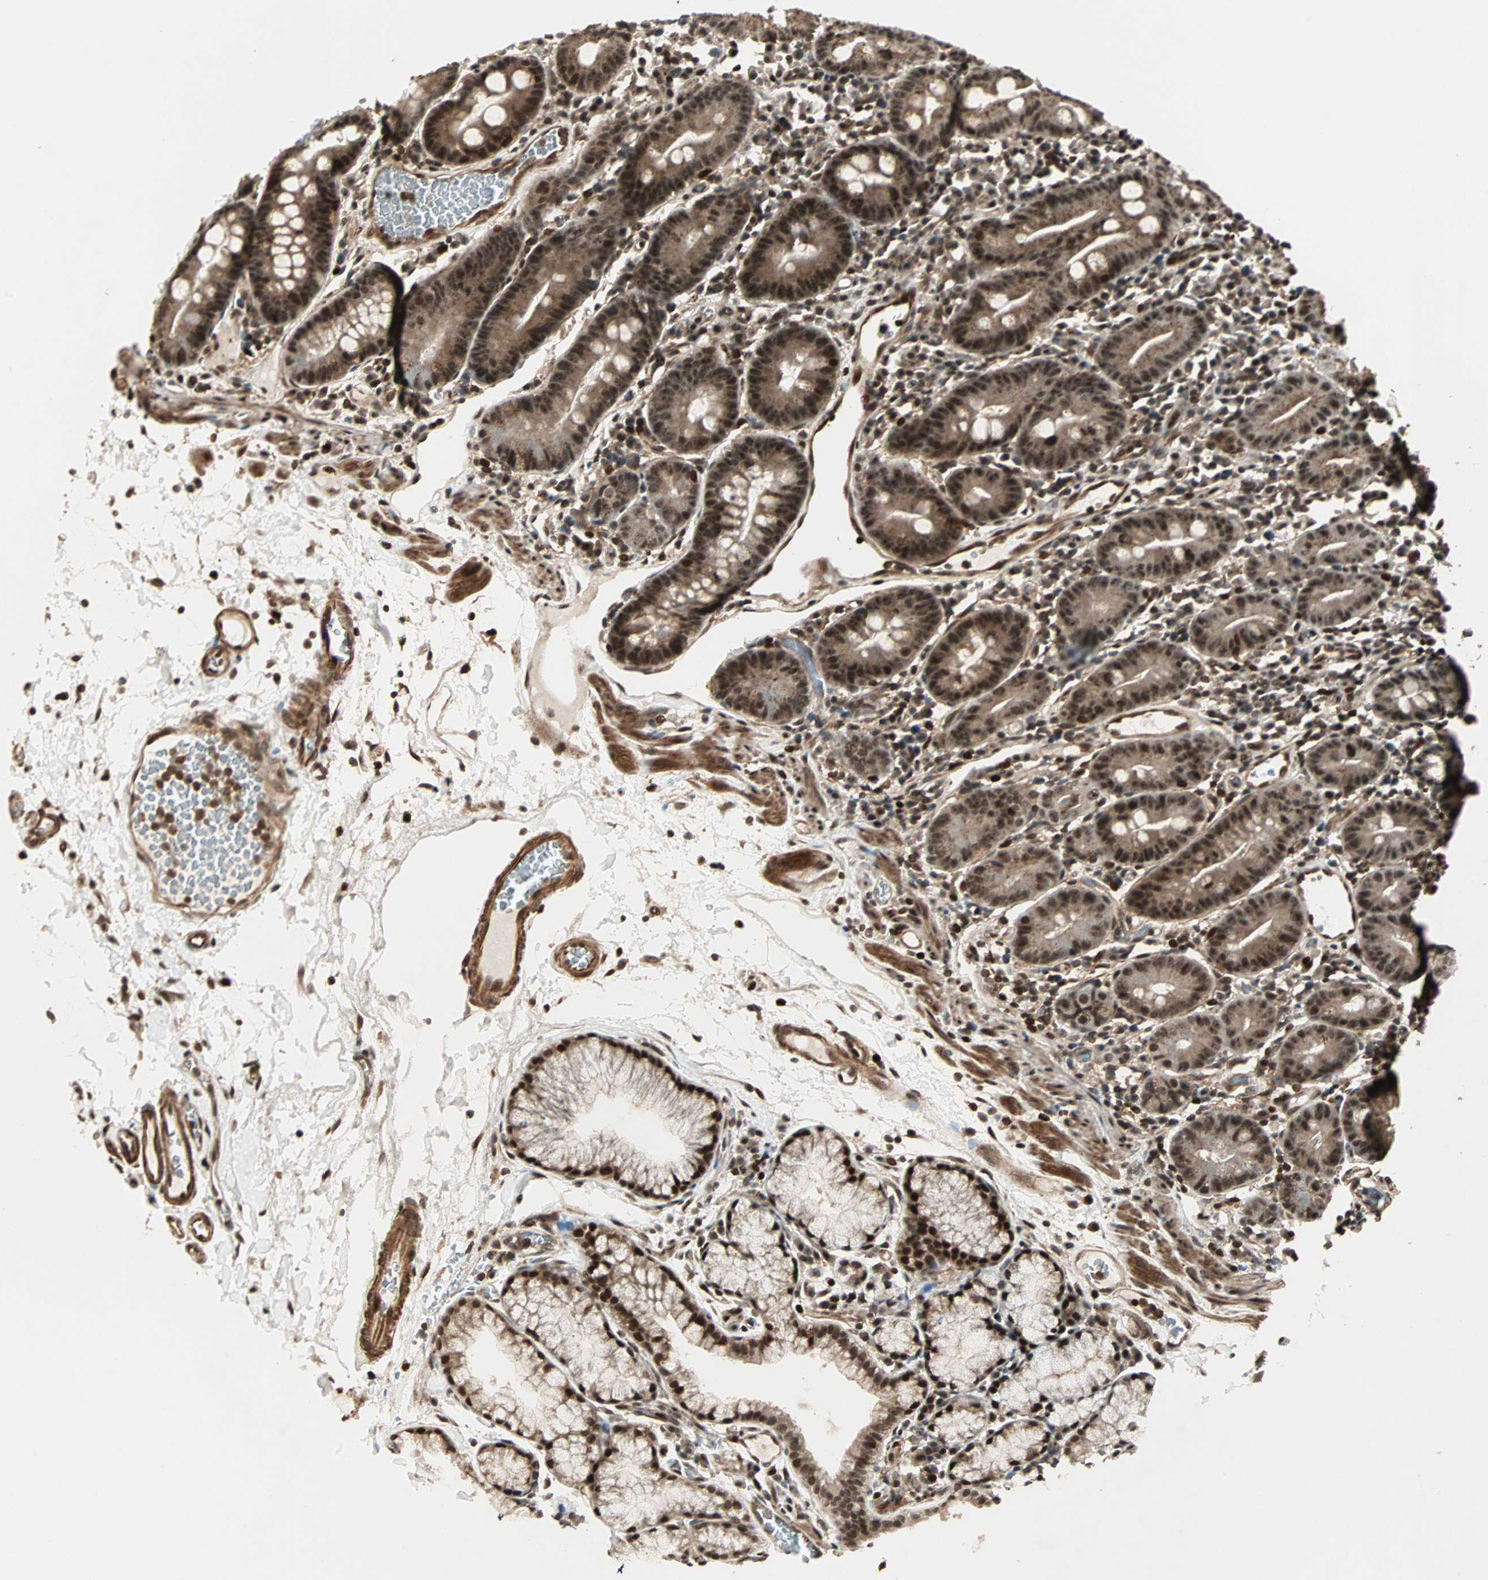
{"staining": {"intensity": "moderate", "quantity": ">75%", "location": "cytoplasmic/membranous,nuclear"}, "tissue": "duodenum", "cell_type": "Glandular cells", "image_type": "normal", "snomed": [{"axis": "morphology", "description": "Normal tissue, NOS"}, {"axis": "topography", "description": "Duodenum"}], "caption": "About >75% of glandular cells in normal human duodenum display moderate cytoplasmic/membranous,nuclear protein staining as visualized by brown immunohistochemical staining.", "gene": "ZBED9", "patient": {"sex": "male", "age": 50}}